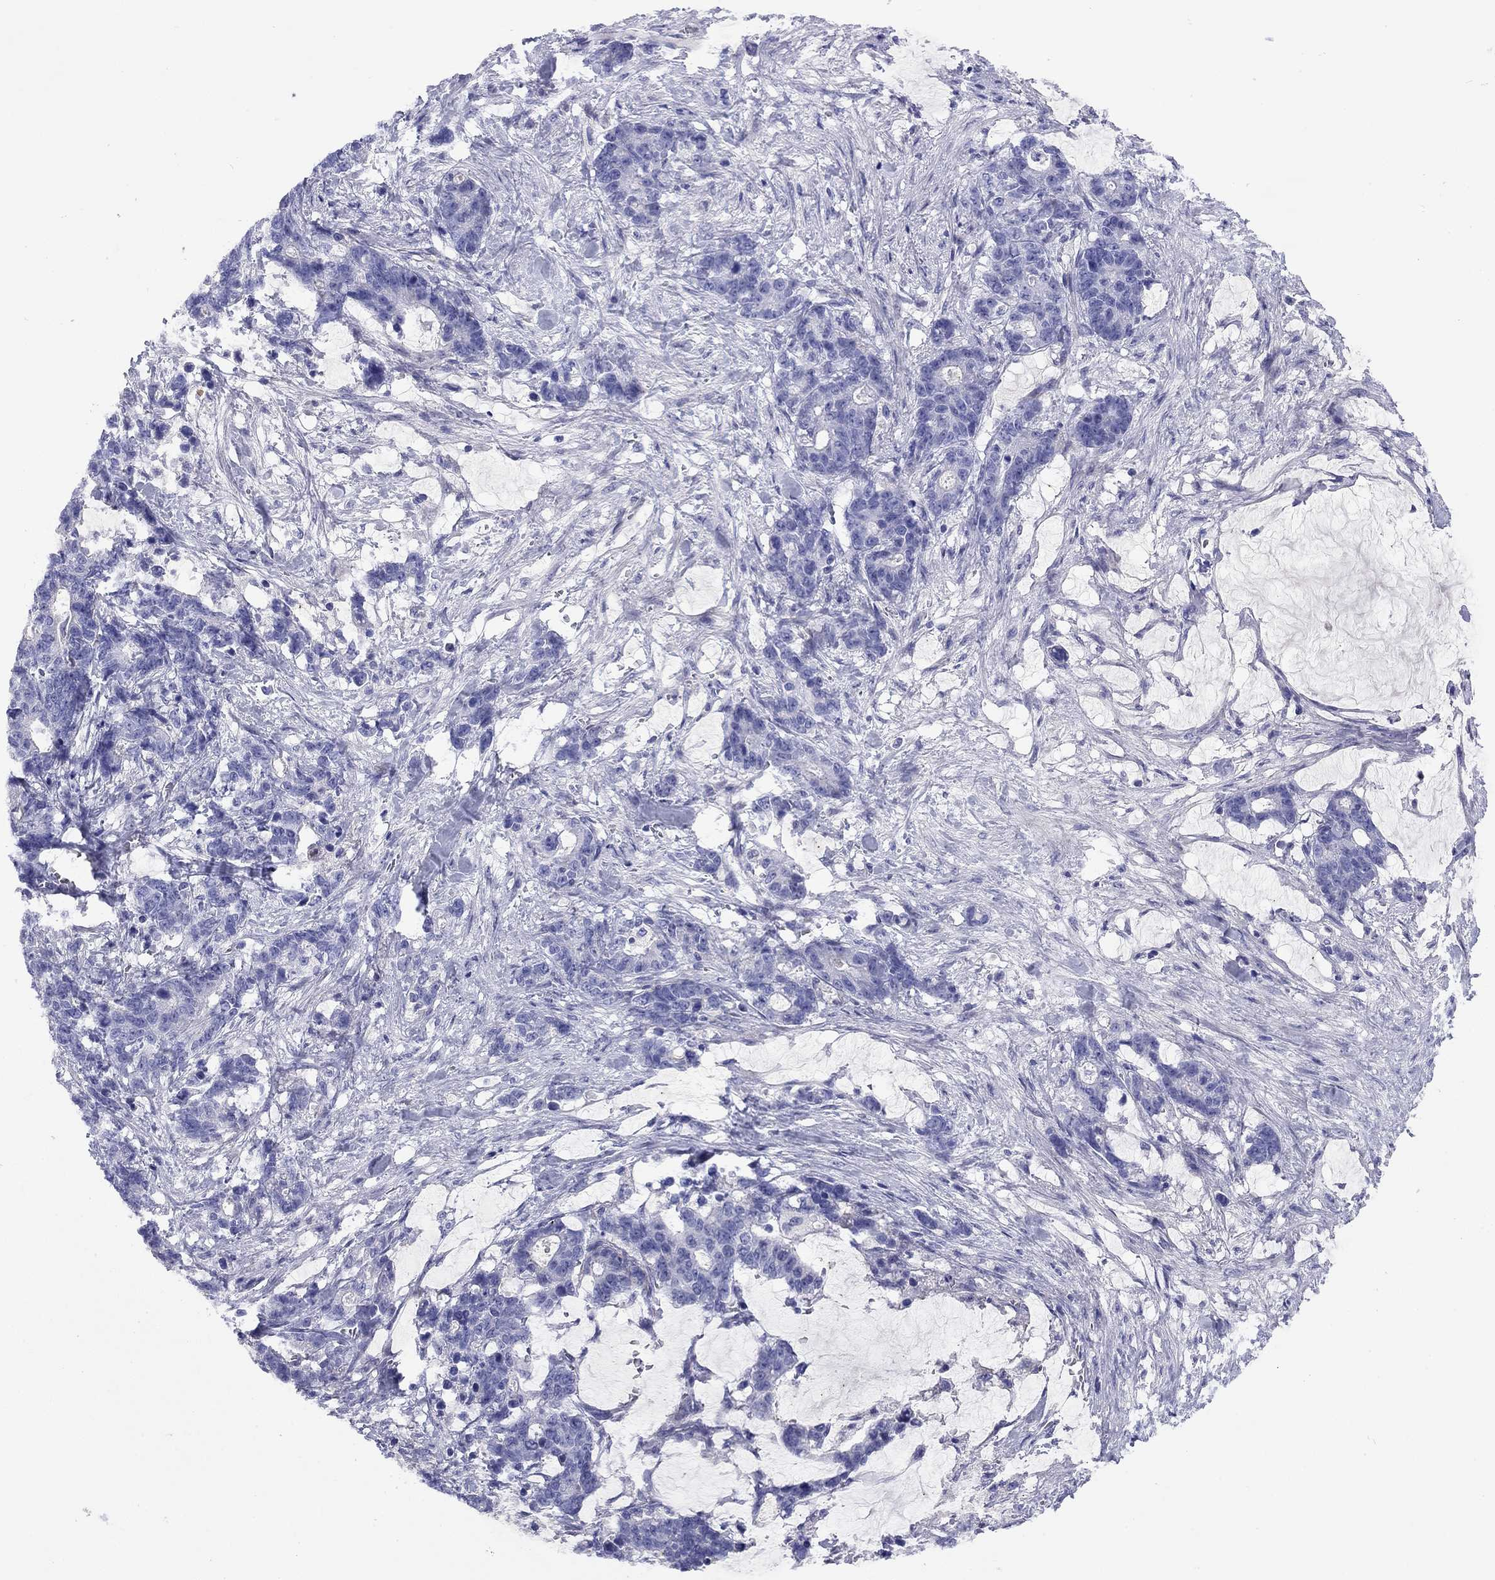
{"staining": {"intensity": "negative", "quantity": "none", "location": "none"}, "tissue": "stomach cancer", "cell_type": "Tumor cells", "image_type": "cancer", "snomed": [{"axis": "morphology", "description": "Normal tissue, NOS"}, {"axis": "morphology", "description": "Adenocarcinoma, NOS"}, {"axis": "topography", "description": "Stomach"}], "caption": "A photomicrograph of stomach adenocarcinoma stained for a protein exhibits no brown staining in tumor cells.", "gene": "CMYA5", "patient": {"sex": "female", "age": 64}}